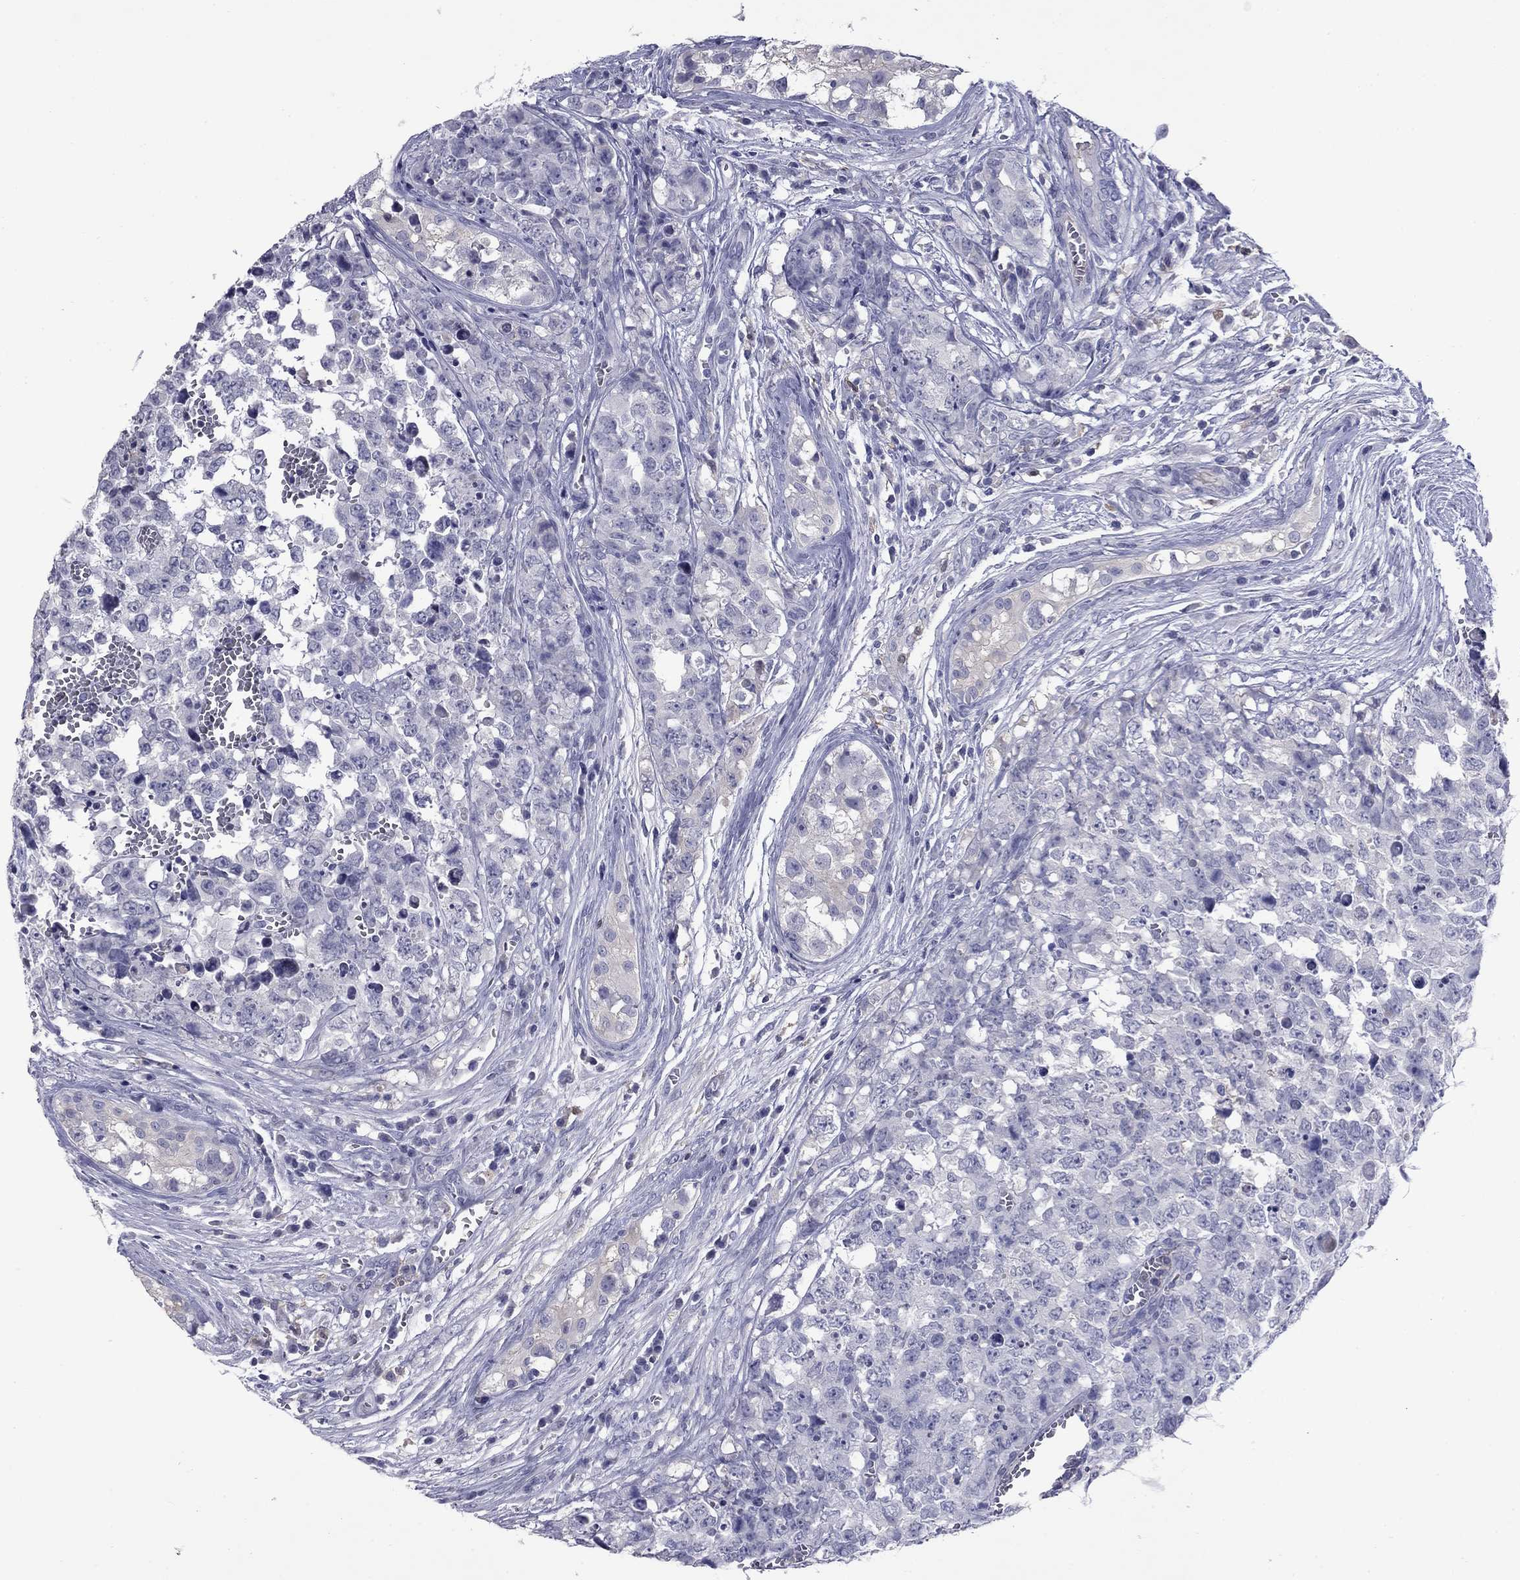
{"staining": {"intensity": "negative", "quantity": "none", "location": "none"}, "tissue": "testis cancer", "cell_type": "Tumor cells", "image_type": "cancer", "snomed": [{"axis": "morphology", "description": "Carcinoma, Embryonal, NOS"}, {"axis": "topography", "description": "Testis"}], "caption": "Testis cancer stained for a protein using immunohistochemistry displays no positivity tumor cells.", "gene": "CFAP119", "patient": {"sex": "male", "age": 23}}